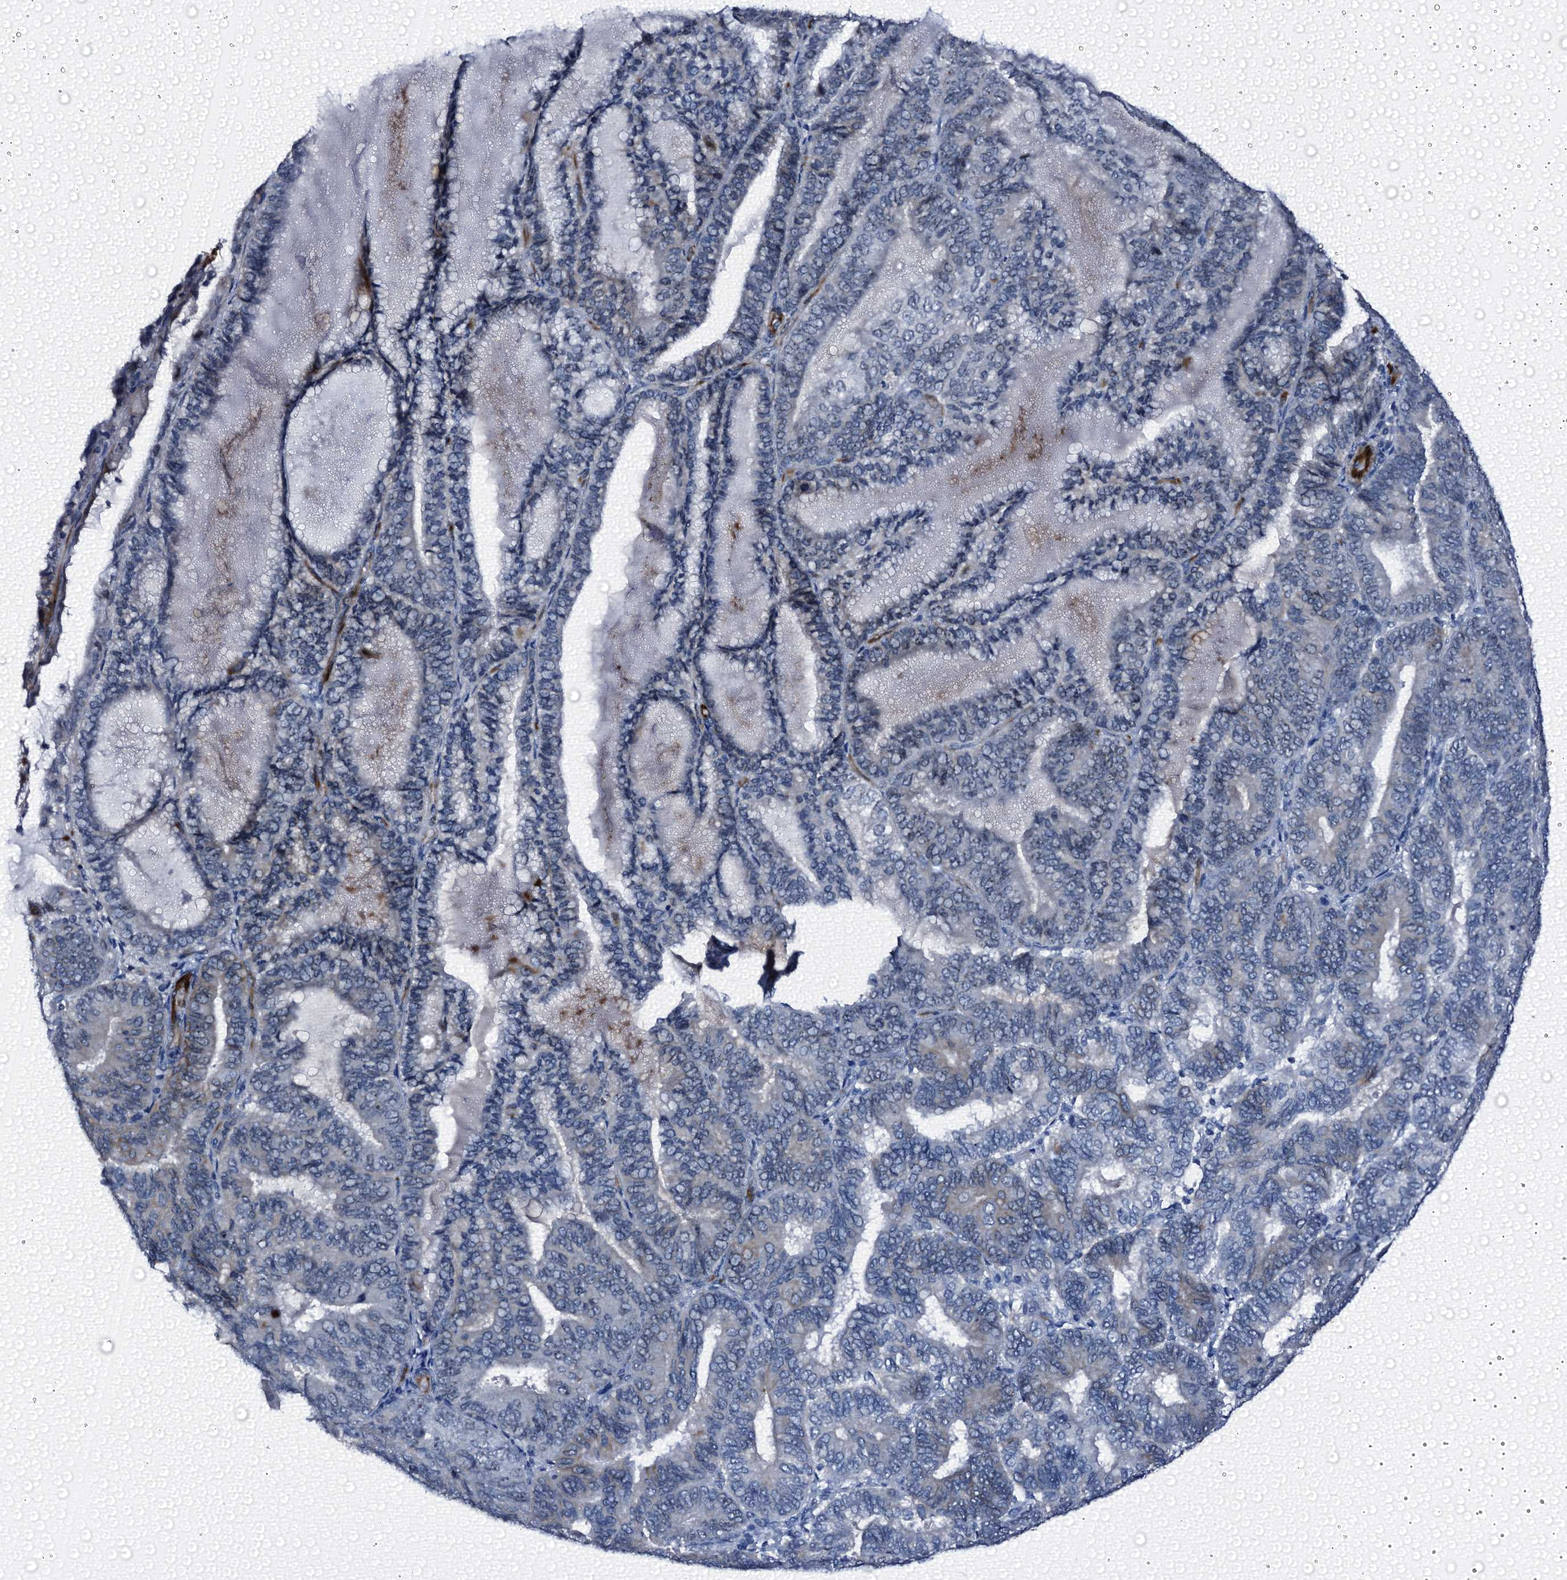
{"staining": {"intensity": "negative", "quantity": "none", "location": "none"}, "tissue": "endometrial cancer", "cell_type": "Tumor cells", "image_type": "cancer", "snomed": [{"axis": "morphology", "description": "Adenocarcinoma, NOS"}, {"axis": "topography", "description": "Endometrium"}], "caption": "A histopathology image of endometrial cancer stained for a protein reveals no brown staining in tumor cells. Brightfield microscopy of immunohistochemistry (IHC) stained with DAB (3,3'-diaminobenzidine) (brown) and hematoxylin (blue), captured at high magnification.", "gene": "EMG1", "patient": {"sex": "female", "age": 81}}